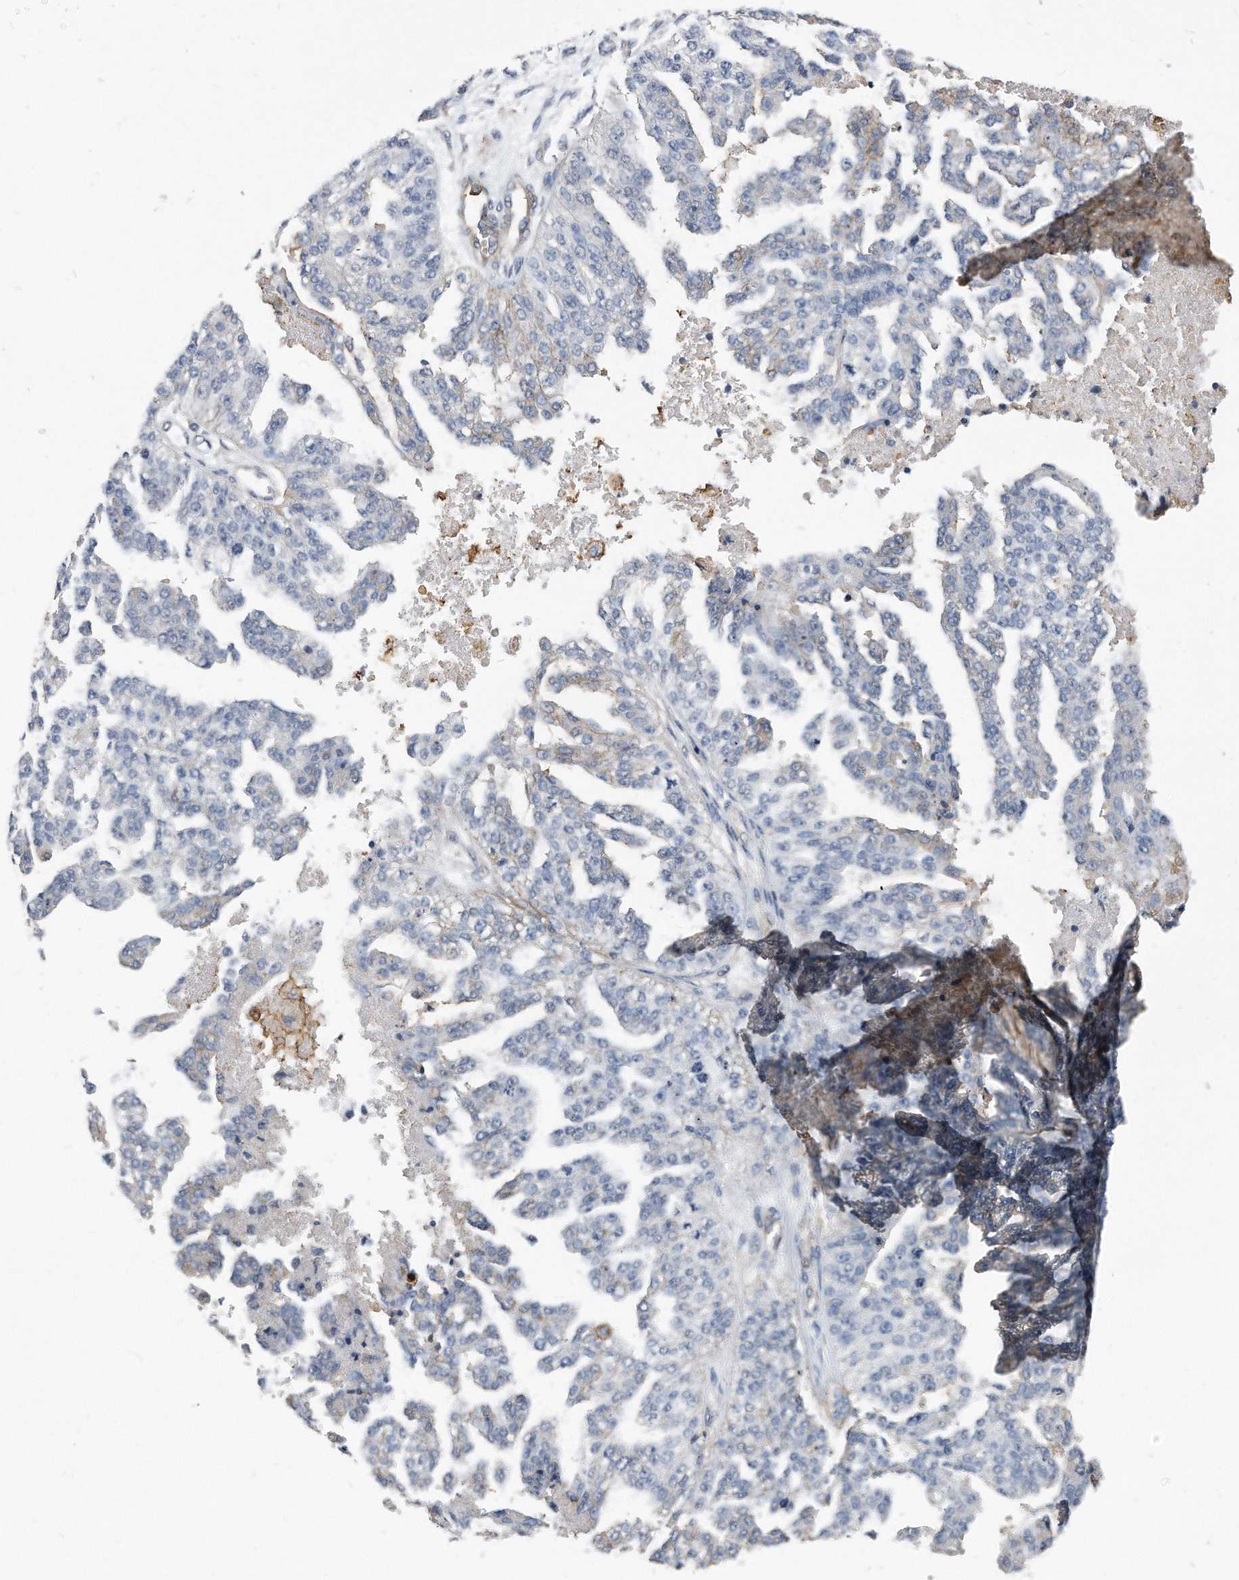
{"staining": {"intensity": "negative", "quantity": "none", "location": "none"}, "tissue": "ovarian cancer", "cell_type": "Tumor cells", "image_type": "cancer", "snomed": [{"axis": "morphology", "description": "Cystadenocarcinoma, serous, NOS"}, {"axis": "topography", "description": "Ovary"}], "caption": "Immunohistochemical staining of human ovarian cancer displays no significant staining in tumor cells.", "gene": "ATG5", "patient": {"sex": "female", "age": 58}}